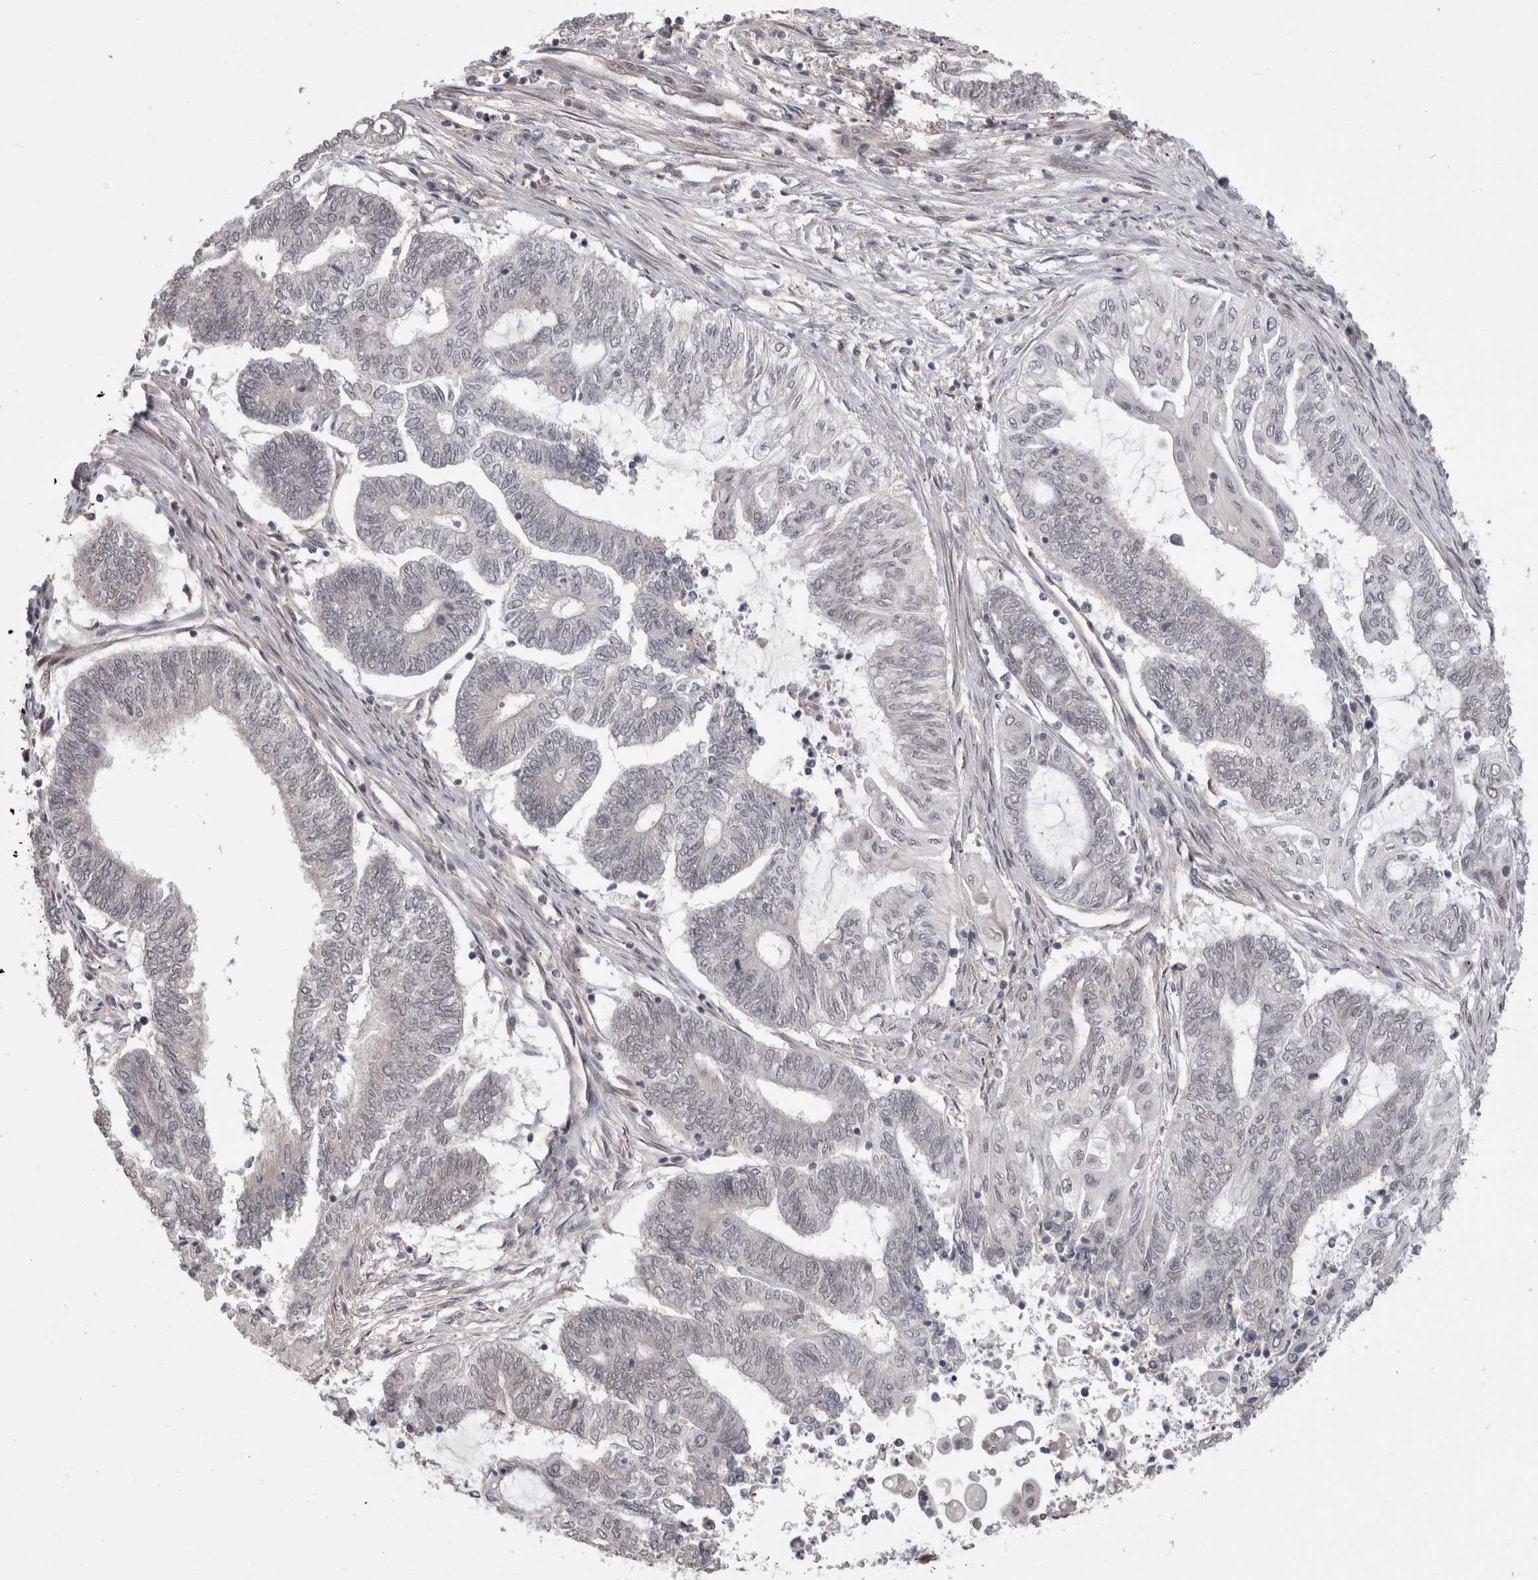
{"staining": {"intensity": "negative", "quantity": "none", "location": "none"}, "tissue": "endometrial cancer", "cell_type": "Tumor cells", "image_type": "cancer", "snomed": [{"axis": "morphology", "description": "Adenocarcinoma, NOS"}, {"axis": "topography", "description": "Uterus"}, {"axis": "topography", "description": "Endometrium"}], "caption": "This is an IHC image of human endometrial cancer (adenocarcinoma). There is no expression in tumor cells.", "gene": "MTBP", "patient": {"sex": "female", "age": 70}}